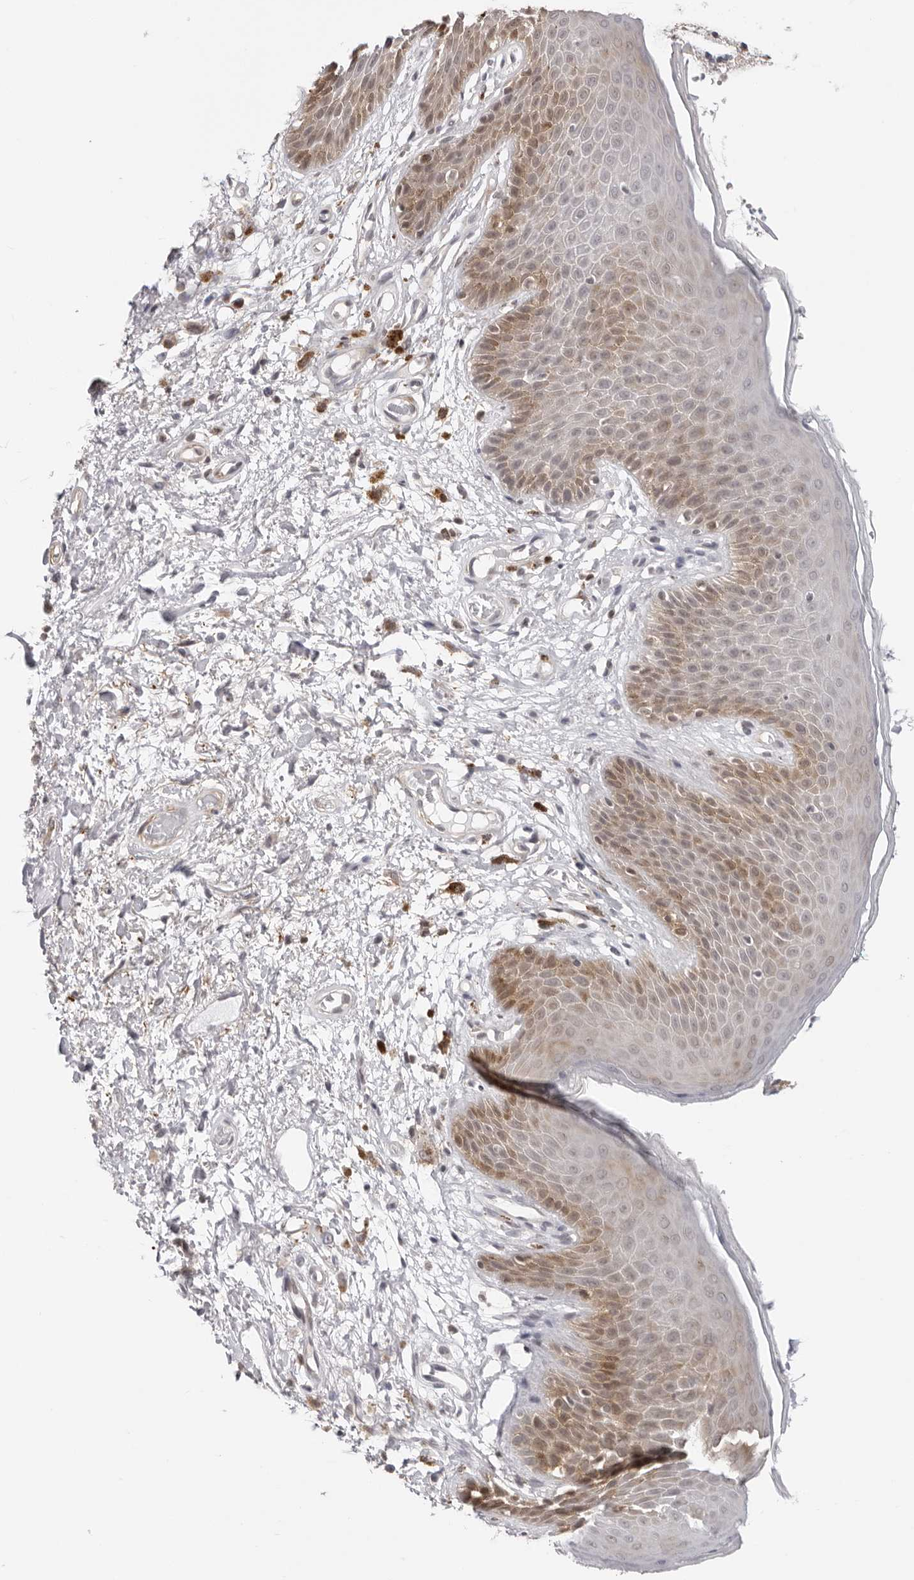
{"staining": {"intensity": "moderate", "quantity": "<25%", "location": "cytoplasmic/membranous"}, "tissue": "skin", "cell_type": "Epidermal cells", "image_type": "normal", "snomed": [{"axis": "morphology", "description": "Normal tissue, NOS"}, {"axis": "topography", "description": "Anal"}], "caption": "DAB (3,3'-diaminobenzidine) immunohistochemical staining of benign human skin reveals moderate cytoplasmic/membranous protein positivity in approximately <25% of epidermal cells. Nuclei are stained in blue.", "gene": "UNK", "patient": {"sex": "male", "age": 74}}